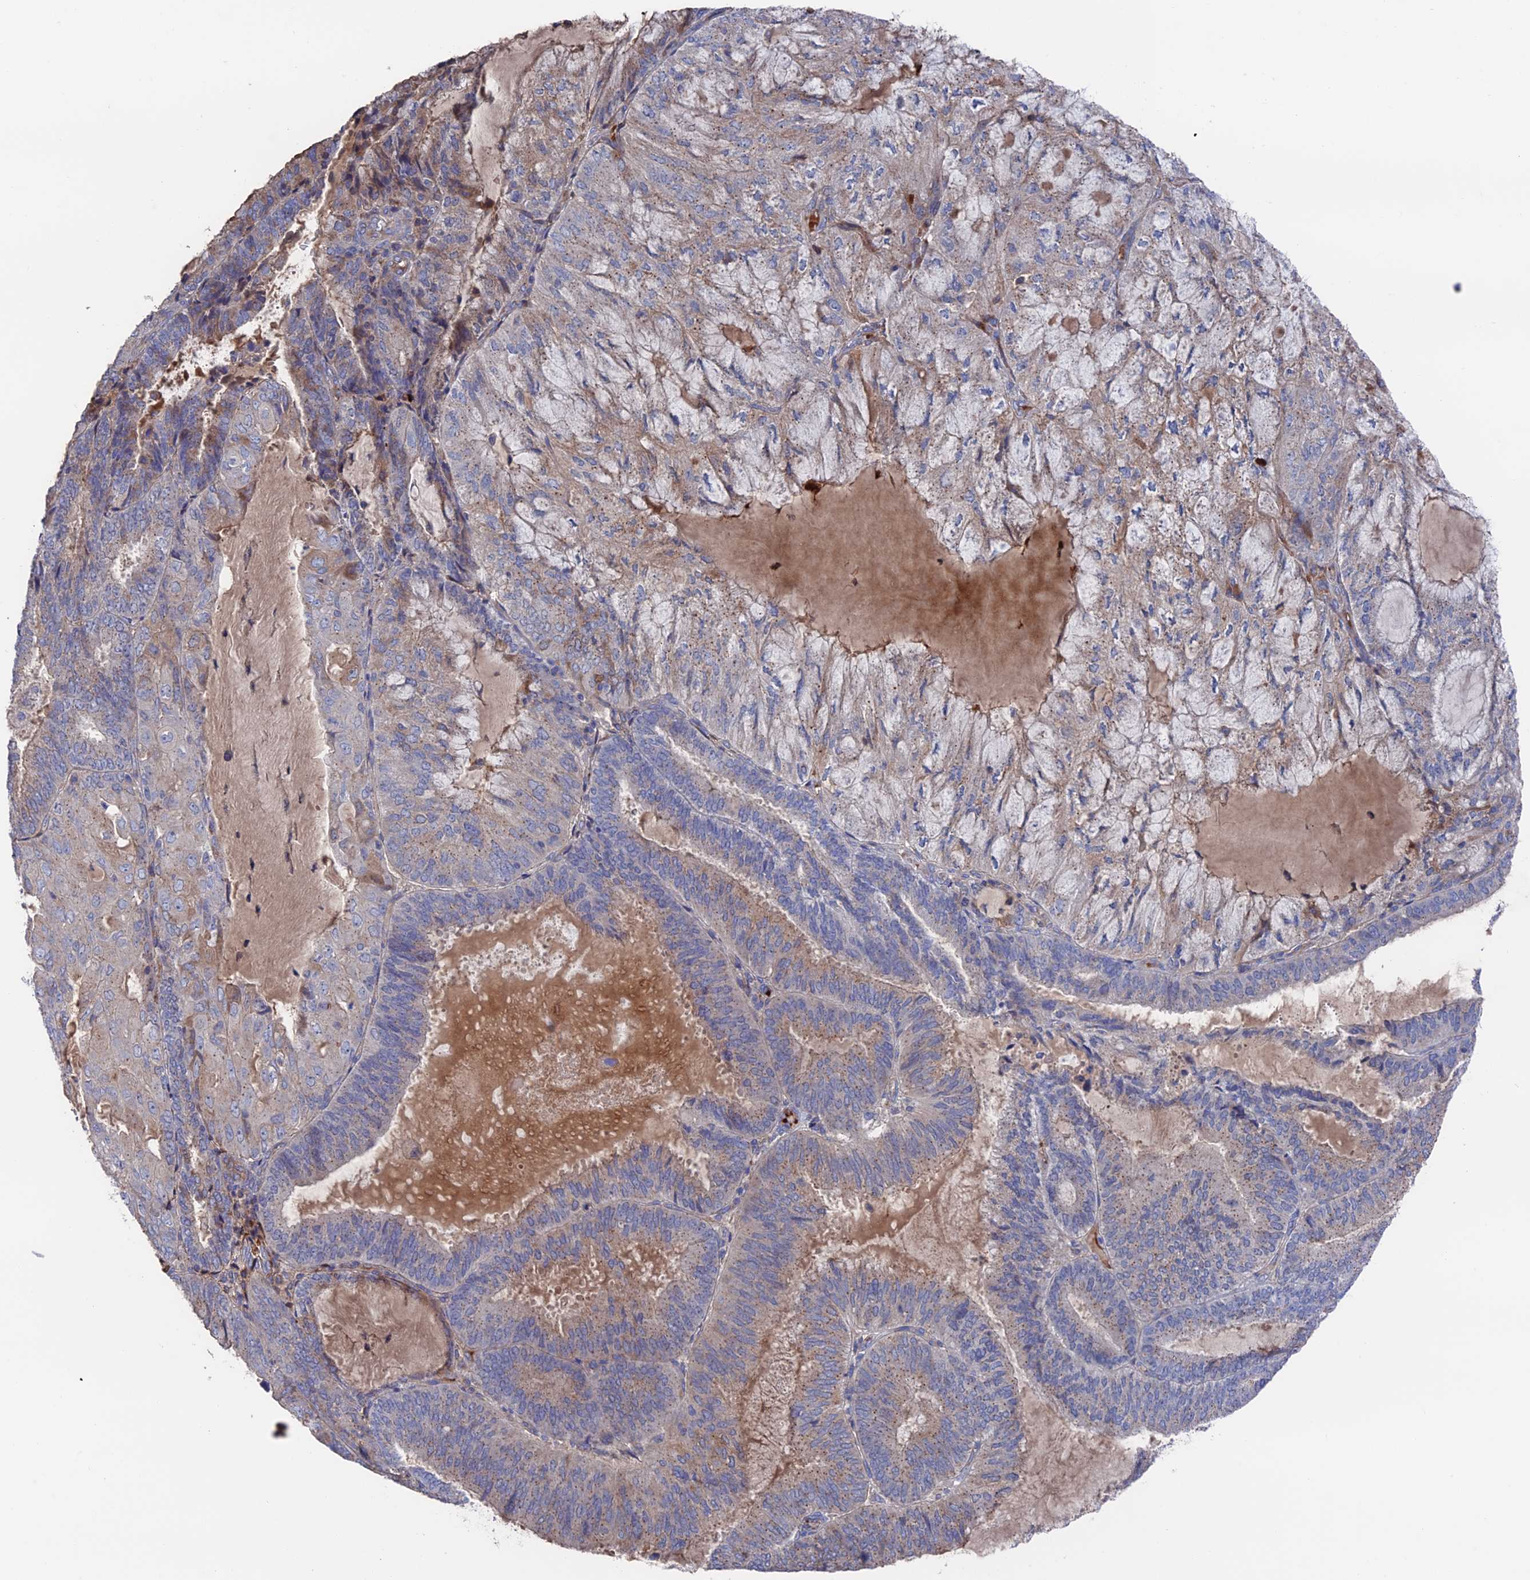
{"staining": {"intensity": "moderate", "quantity": "<25%", "location": "cytoplasmic/membranous"}, "tissue": "endometrial cancer", "cell_type": "Tumor cells", "image_type": "cancer", "snomed": [{"axis": "morphology", "description": "Adenocarcinoma, NOS"}, {"axis": "topography", "description": "Endometrium"}], "caption": "Protein staining of endometrial adenocarcinoma tissue reveals moderate cytoplasmic/membranous positivity in approximately <25% of tumor cells.", "gene": "HPF1", "patient": {"sex": "female", "age": 81}}